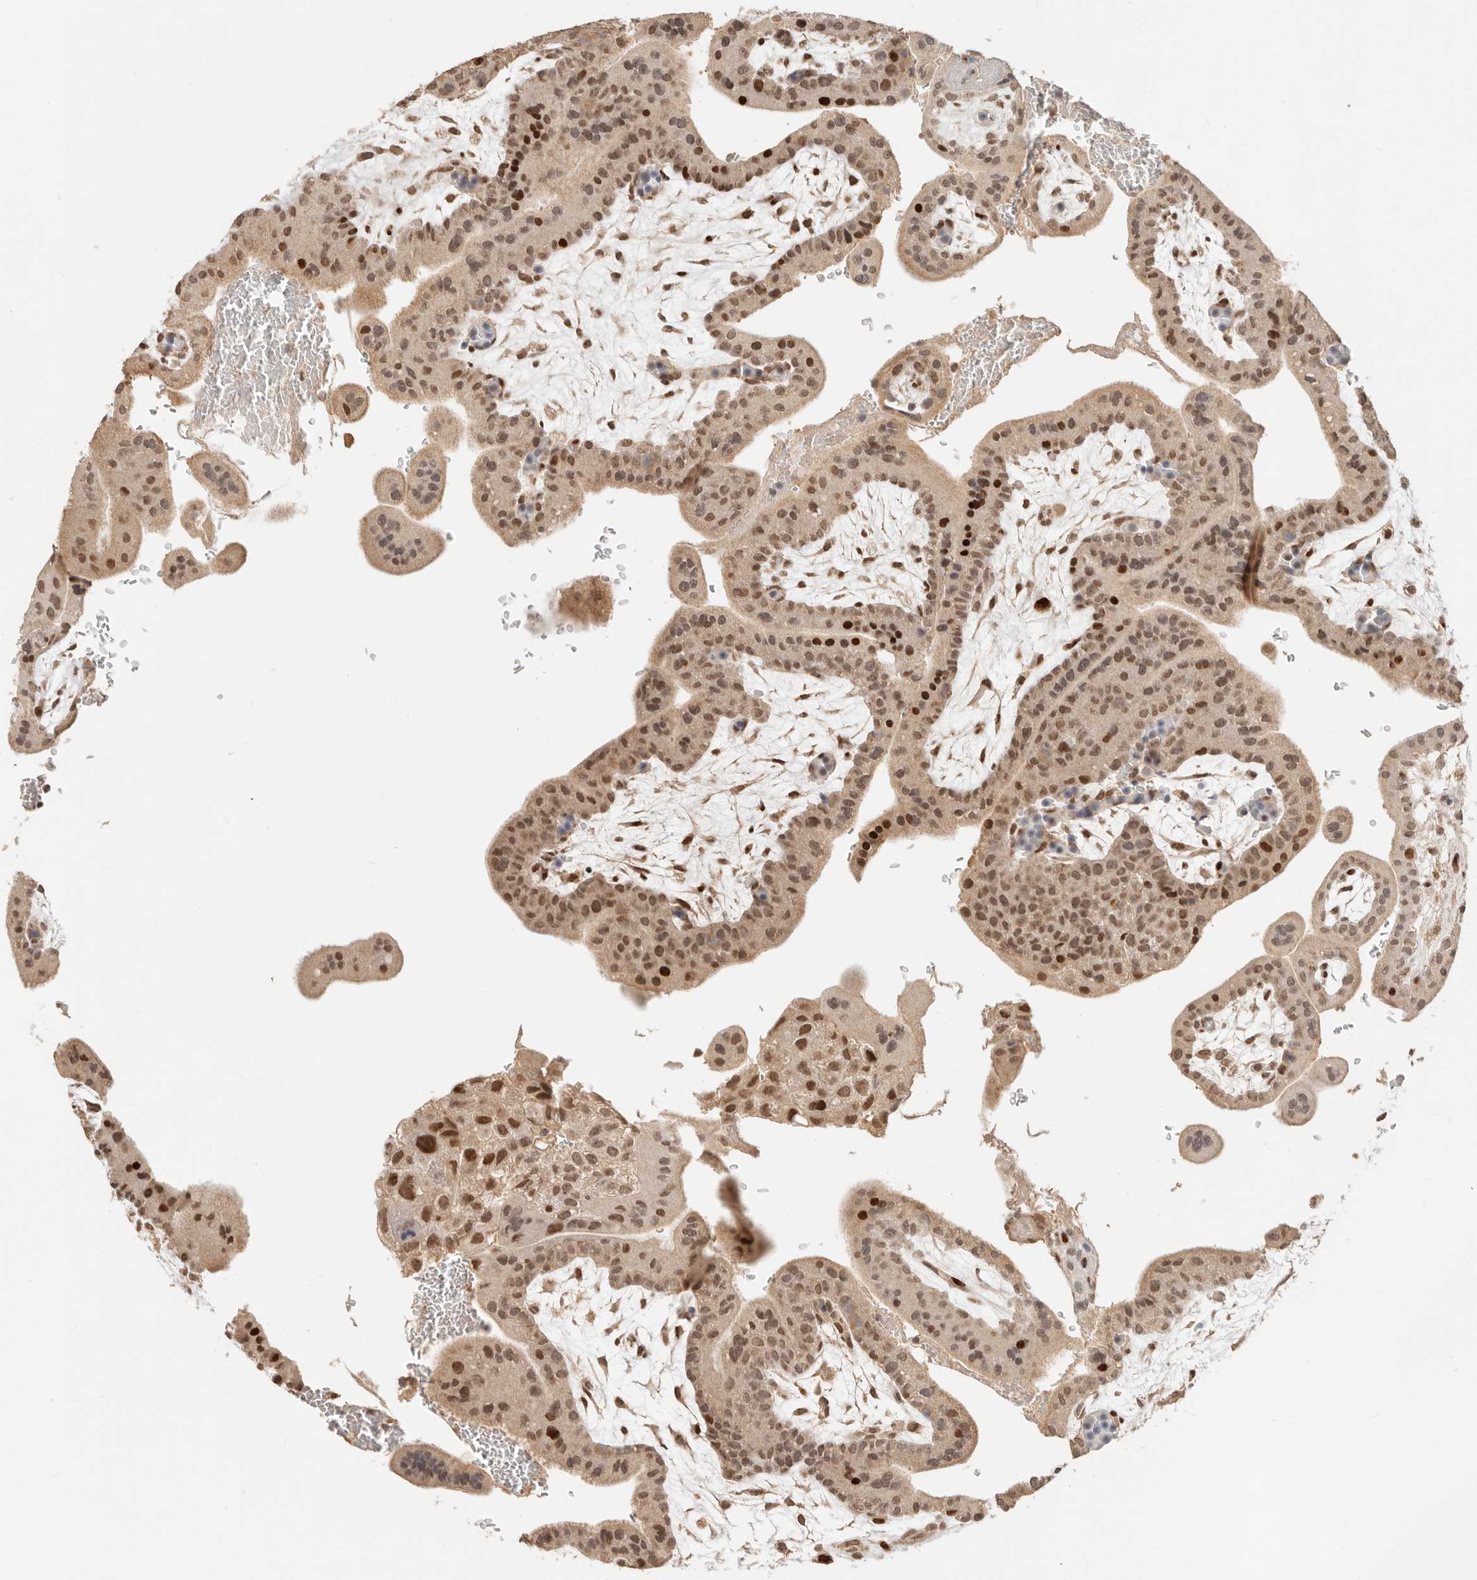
{"staining": {"intensity": "moderate", "quantity": ">75%", "location": "nuclear"}, "tissue": "placenta", "cell_type": "Trophoblastic cells", "image_type": "normal", "snomed": [{"axis": "morphology", "description": "Normal tissue, NOS"}, {"axis": "topography", "description": "Placenta"}], "caption": "Unremarkable placenta displays moderate nuclear expression in about >75% of trophoblastic cells, visualized by immunohistochemistry.", "gene": "NPAS2", "patient": {"sex": "female", "age": 35}}